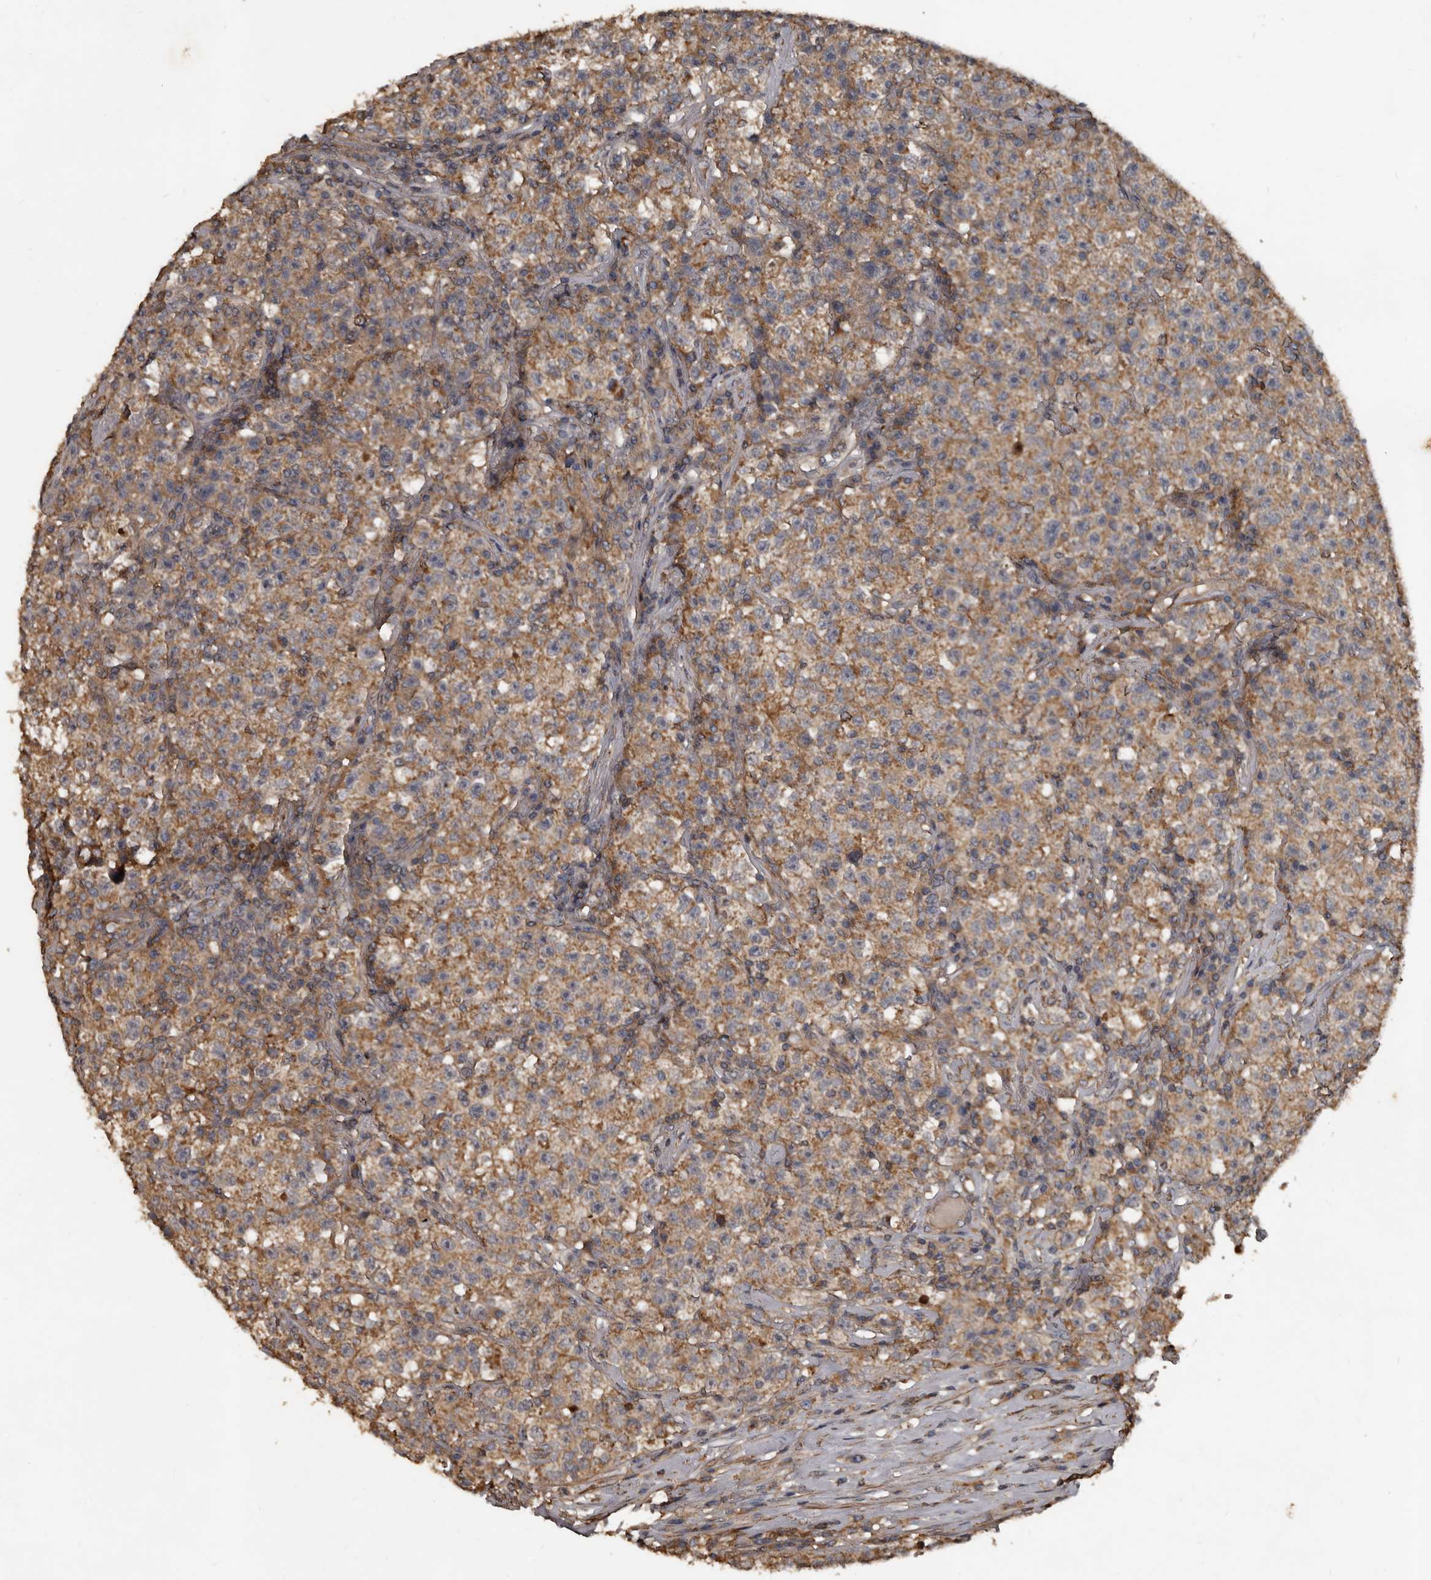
{"staining": {"intensity": "moderate", "quantity": ">75%", "location": "cytoplasmic/membranous"}, "tissue": "testis cancer", "cell_type": "Tumor cells", "image_type": "cancer", "snomed": [{"axis": "morphology", "description": "Seminoma, NOS"}, {"axis": "topography", "description": "Testis"}], "caption": "Approximately >75% of tumor cells in human seminoma (testis) display moderate cytoplasmic/membranous protein positivity as visualized by brown immunohistochemical staining.", "gene": "GREB1", "patient": {"sex": "male", "age": 22}}